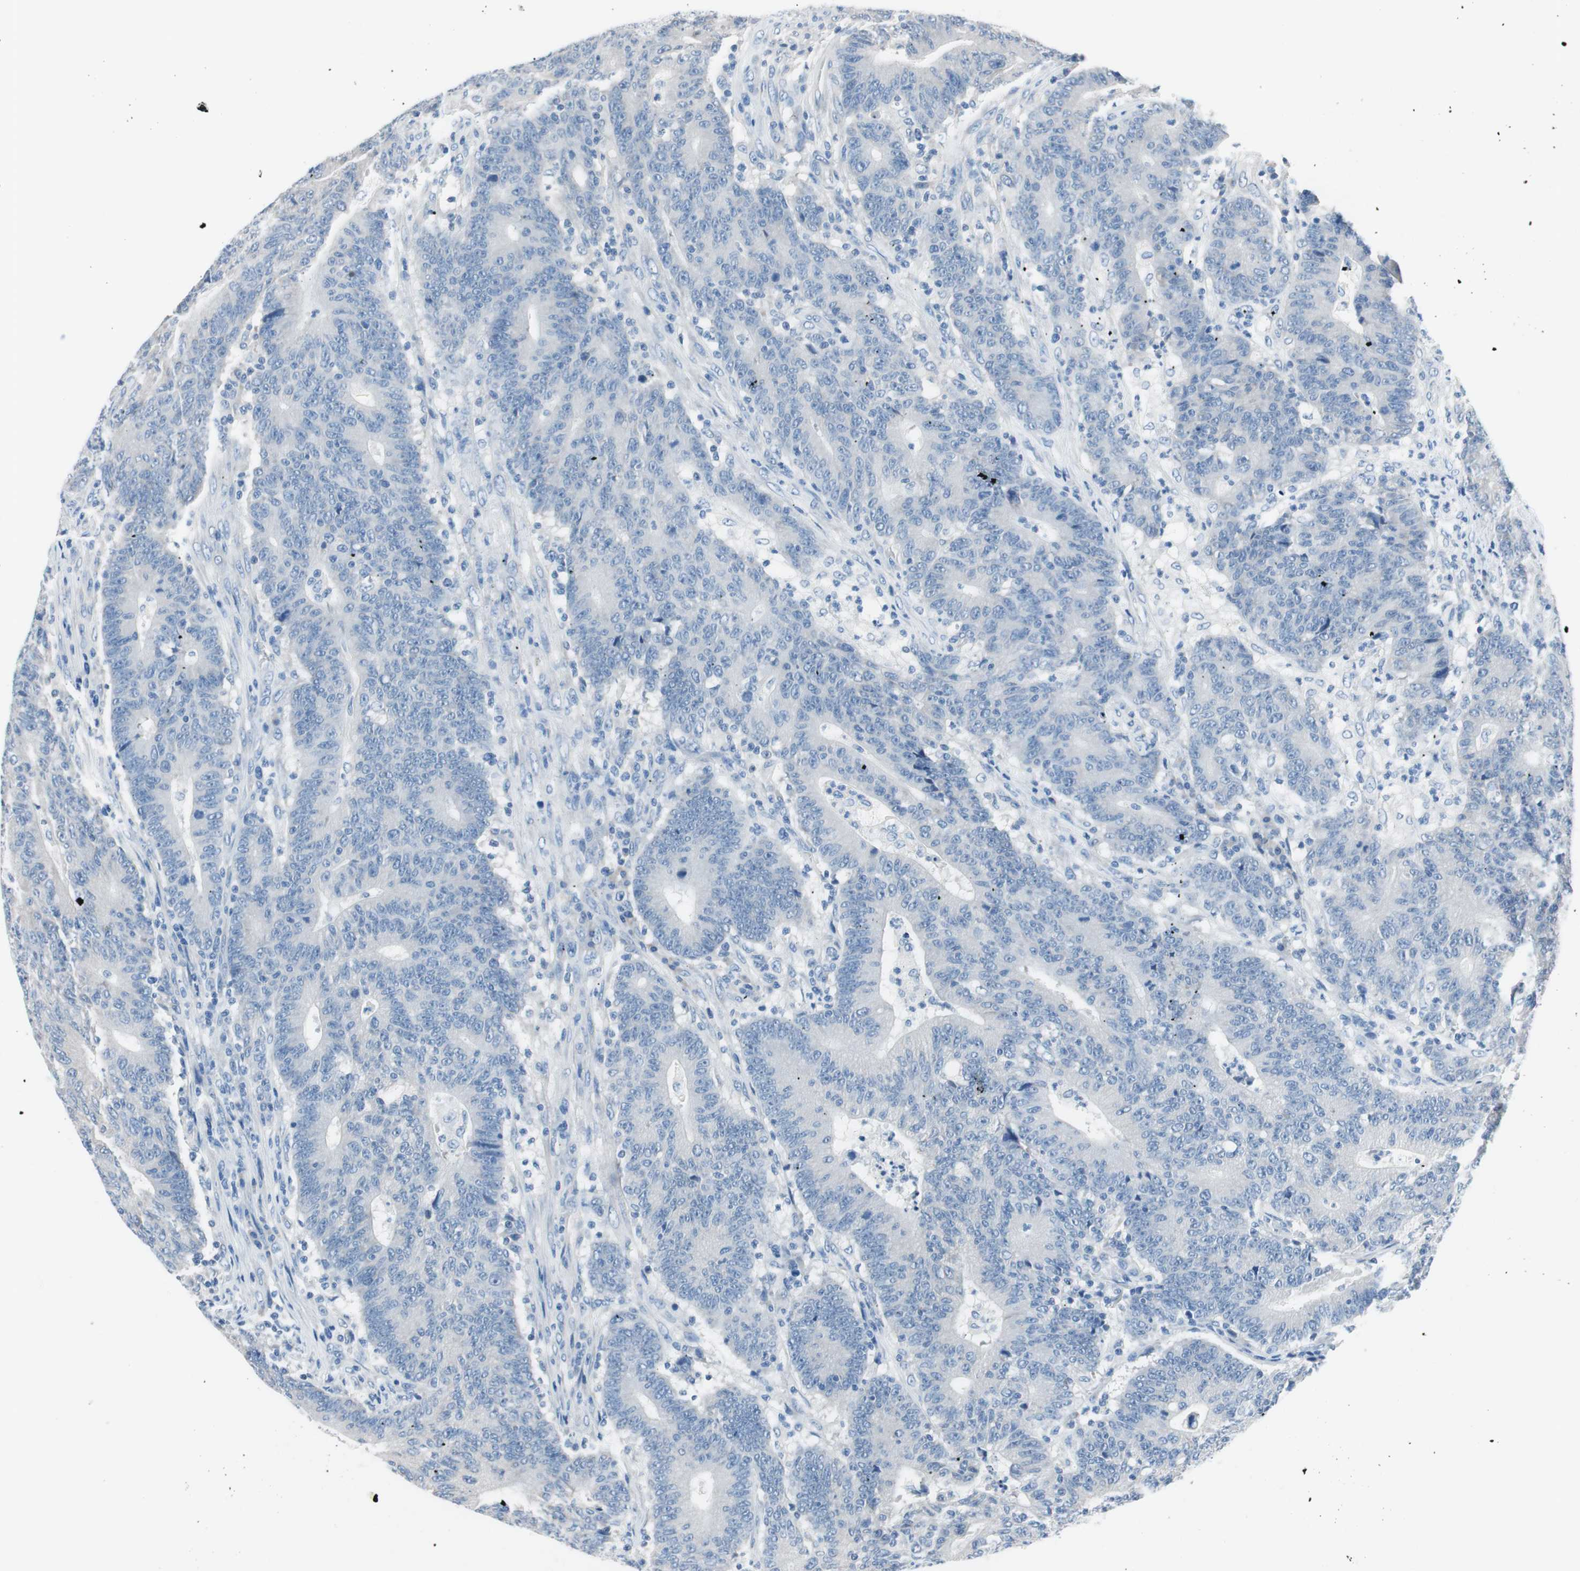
{"staining": {"intensity": "negative", "quantity": "none", "location": "none"}, "tissue": "colorectal cancer", "cell_type": "Tumor cells", "image_type": "cancer", "snomed": [{"axis": "morphology", "description": "Normal tissue, NOS"}, {"axis": "morphology", "description": "Adenocarcinoma, NOS"}, {"axis": "topography", "description": "Colon"}], "caption": "Tumor cells show no significant protein expression in colorectal cancer (adenocarcinoma).", "gene": "EVA1A", "patient": {"sex": "female", "age": 75}}